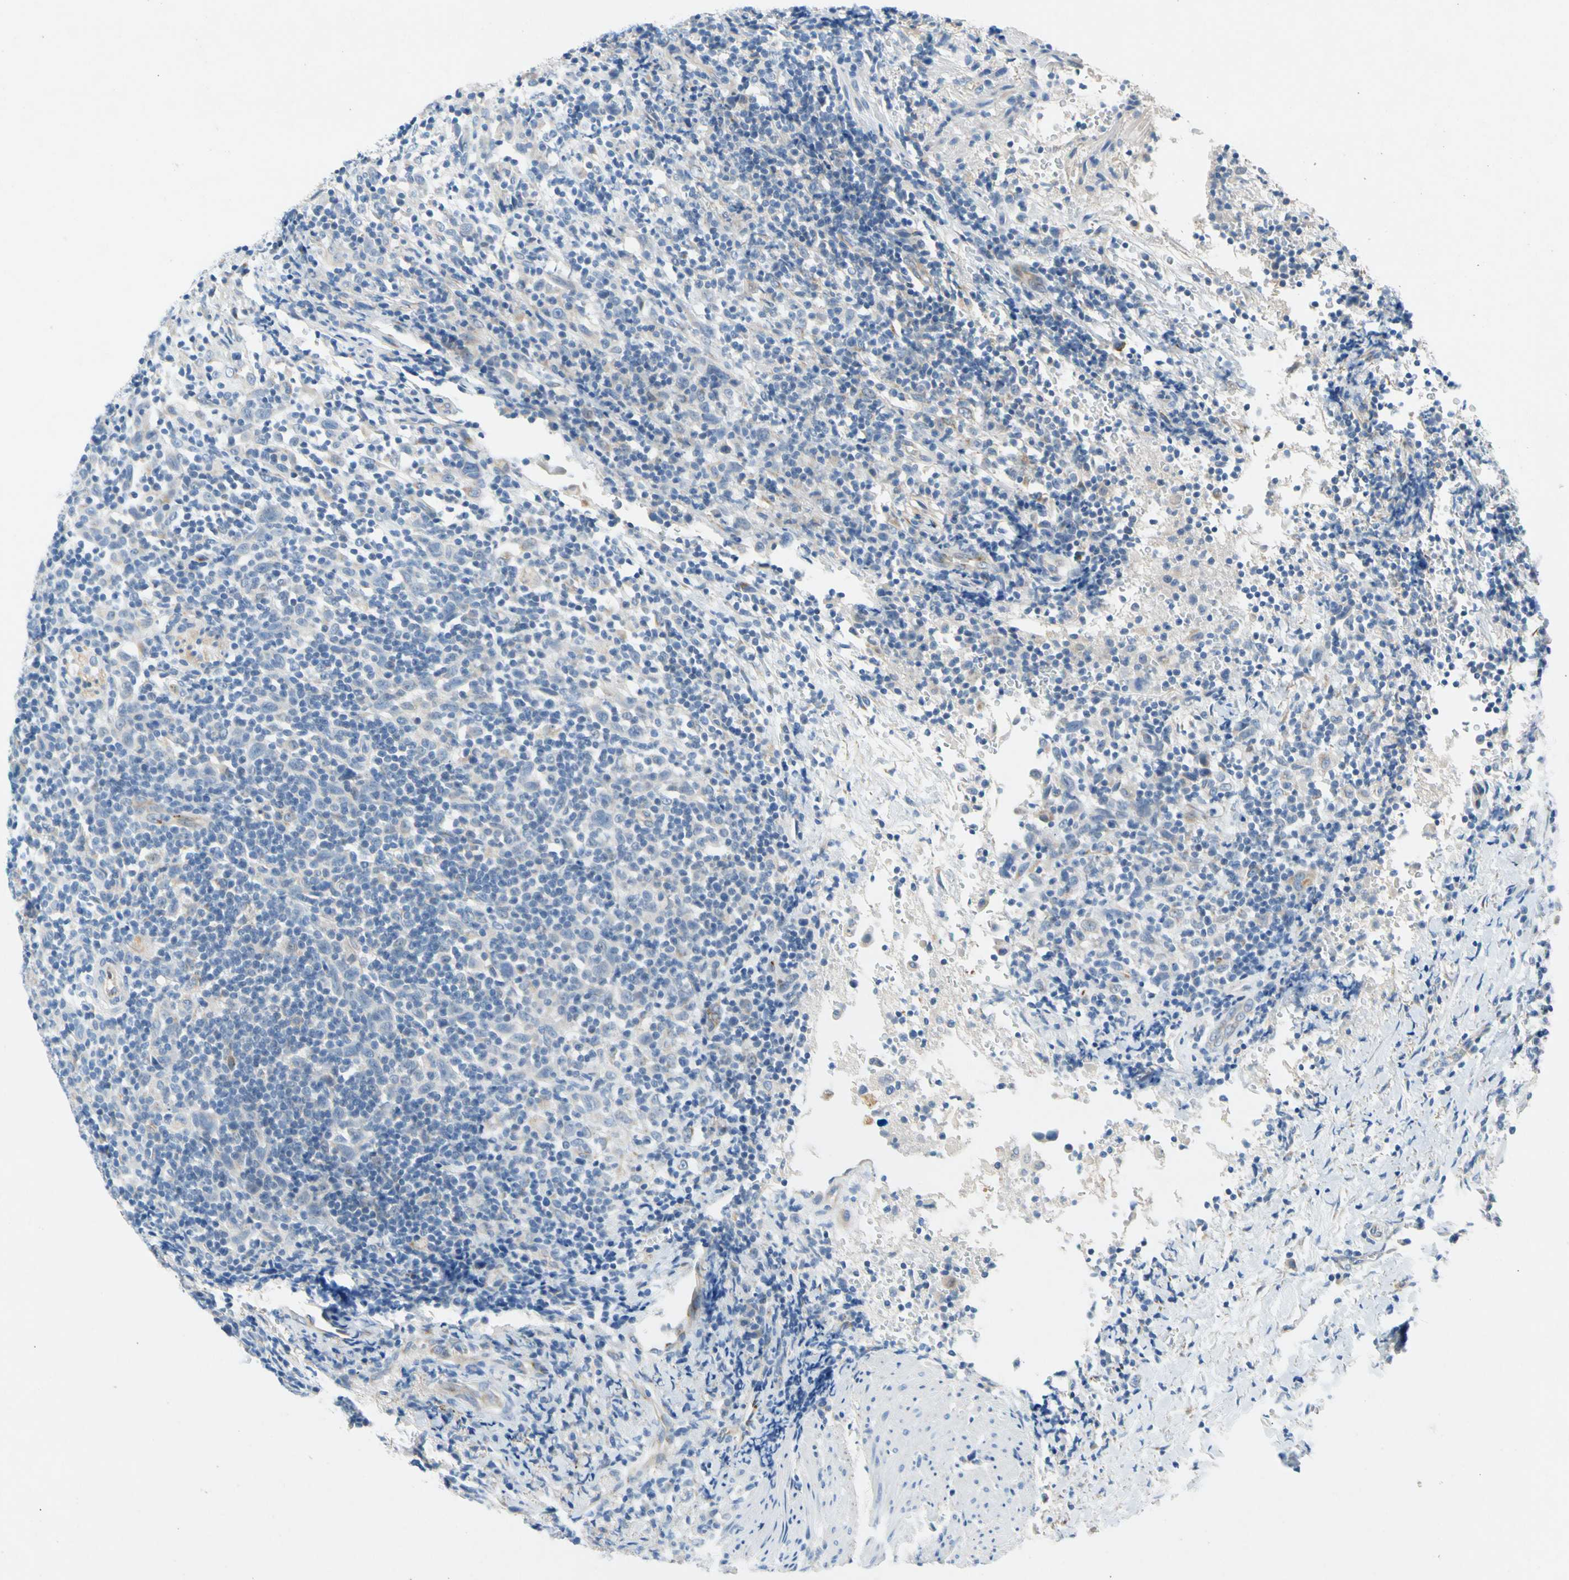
{"staining": {"intensity": "weak", "quantity": "<25%", "location": "cytoplasmic/membranous"}, "tissue": "urothelial cancer", "cell_type": "Tumor cells", "image_type": "cancer", "snomed": [{"axis": "morphology", "description": "Urothelial carcinoma, High grade"}, {"axis": "topography", "description": "Urinary bladder"}], "caption": "Urothelial cancer stained for a protein using immunohistochemistry displays no positivity tumor cells.", "gene": "GASK1B", "patient": {"sex": "male", "age": 61}}